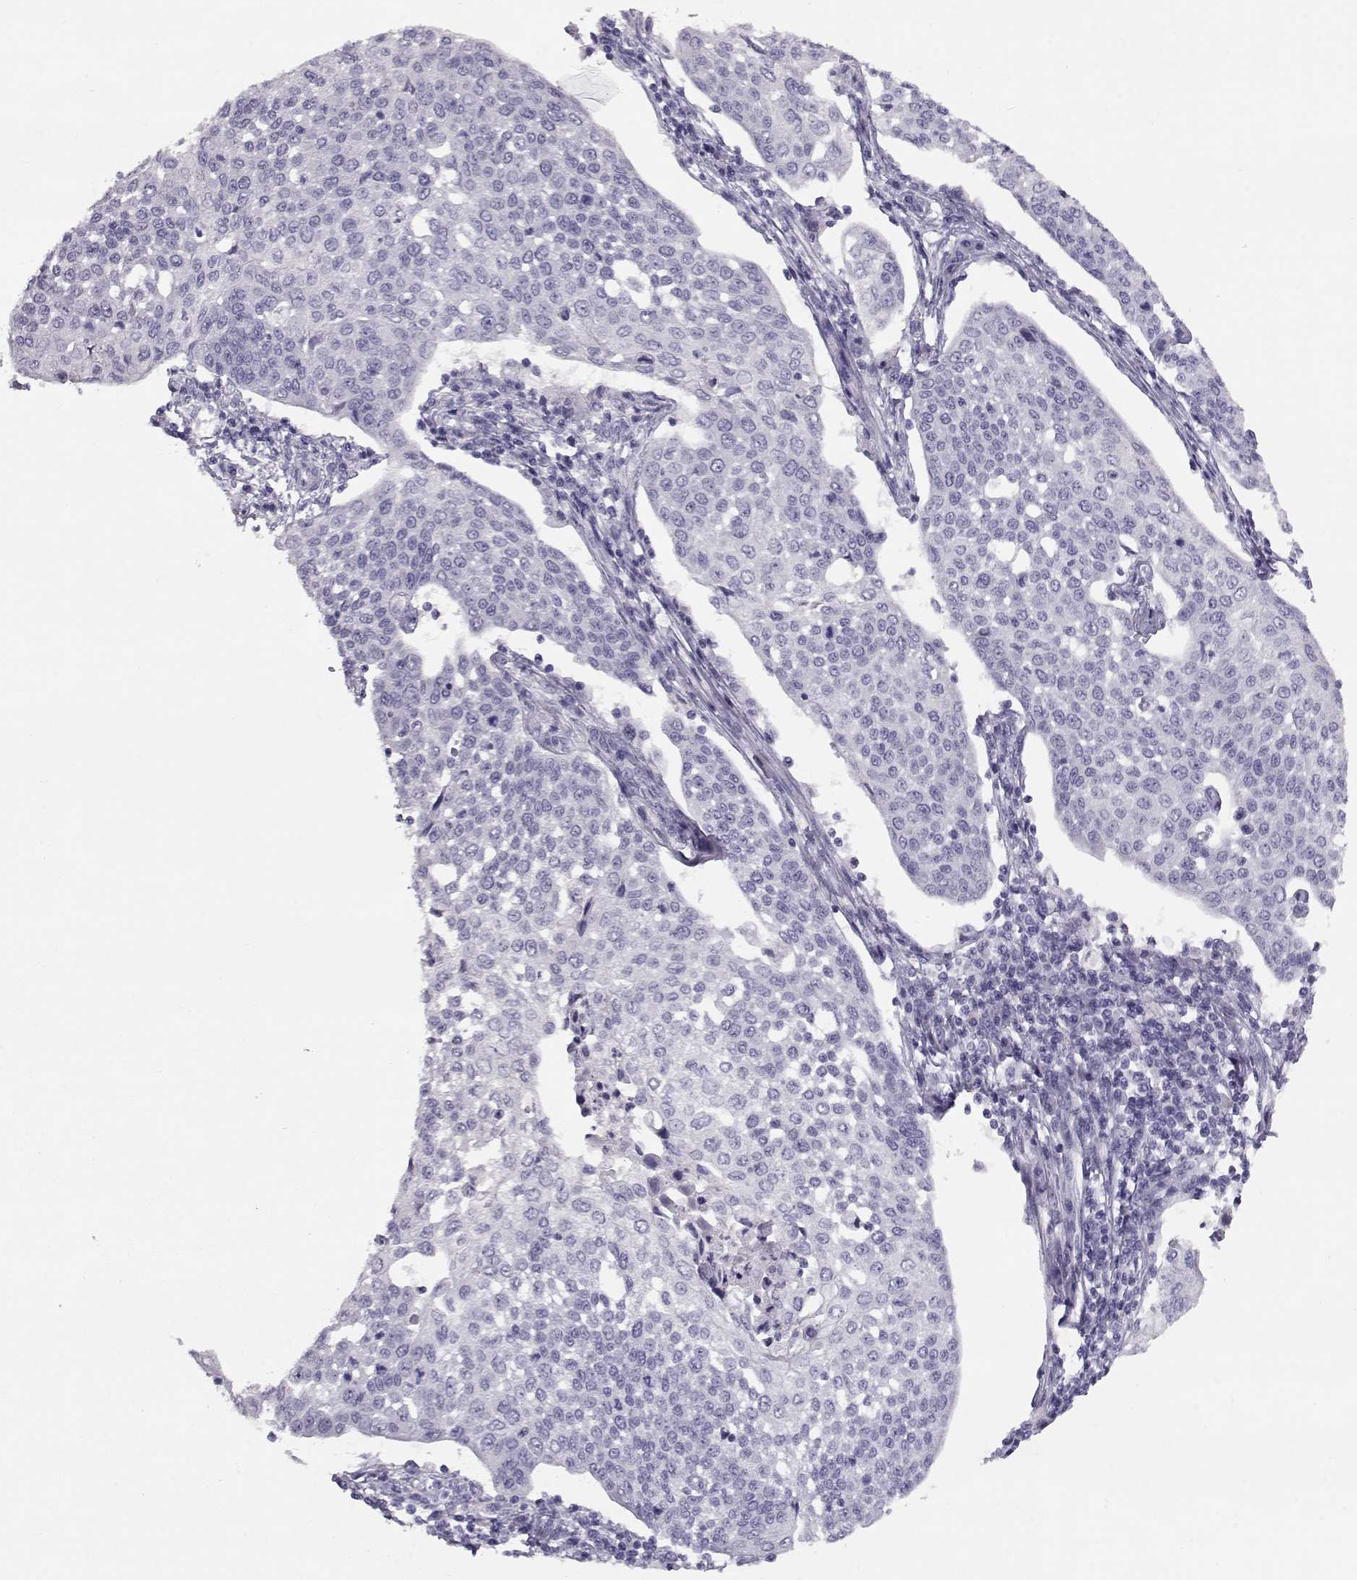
{"staining": {"intensity": "negative", "quantity": "none", "location": "none"}, "tissue": "cervical cancer", "cell_type": "Tumor cells", "image_type": "cancer", "snomed": [{"axis": "morphology", "description": "Squamous cell carcinoma, NOS"}, {"axis": "topography", "description": "Cervix"}], "caption": "Squamous cell carcinoma (cervical) stained for a protein using immunohistochemistry (IHC) displays no positivity tumor cells.", "gene": "SLITRK3", "patient": {"sex": "female", "age": 34}}